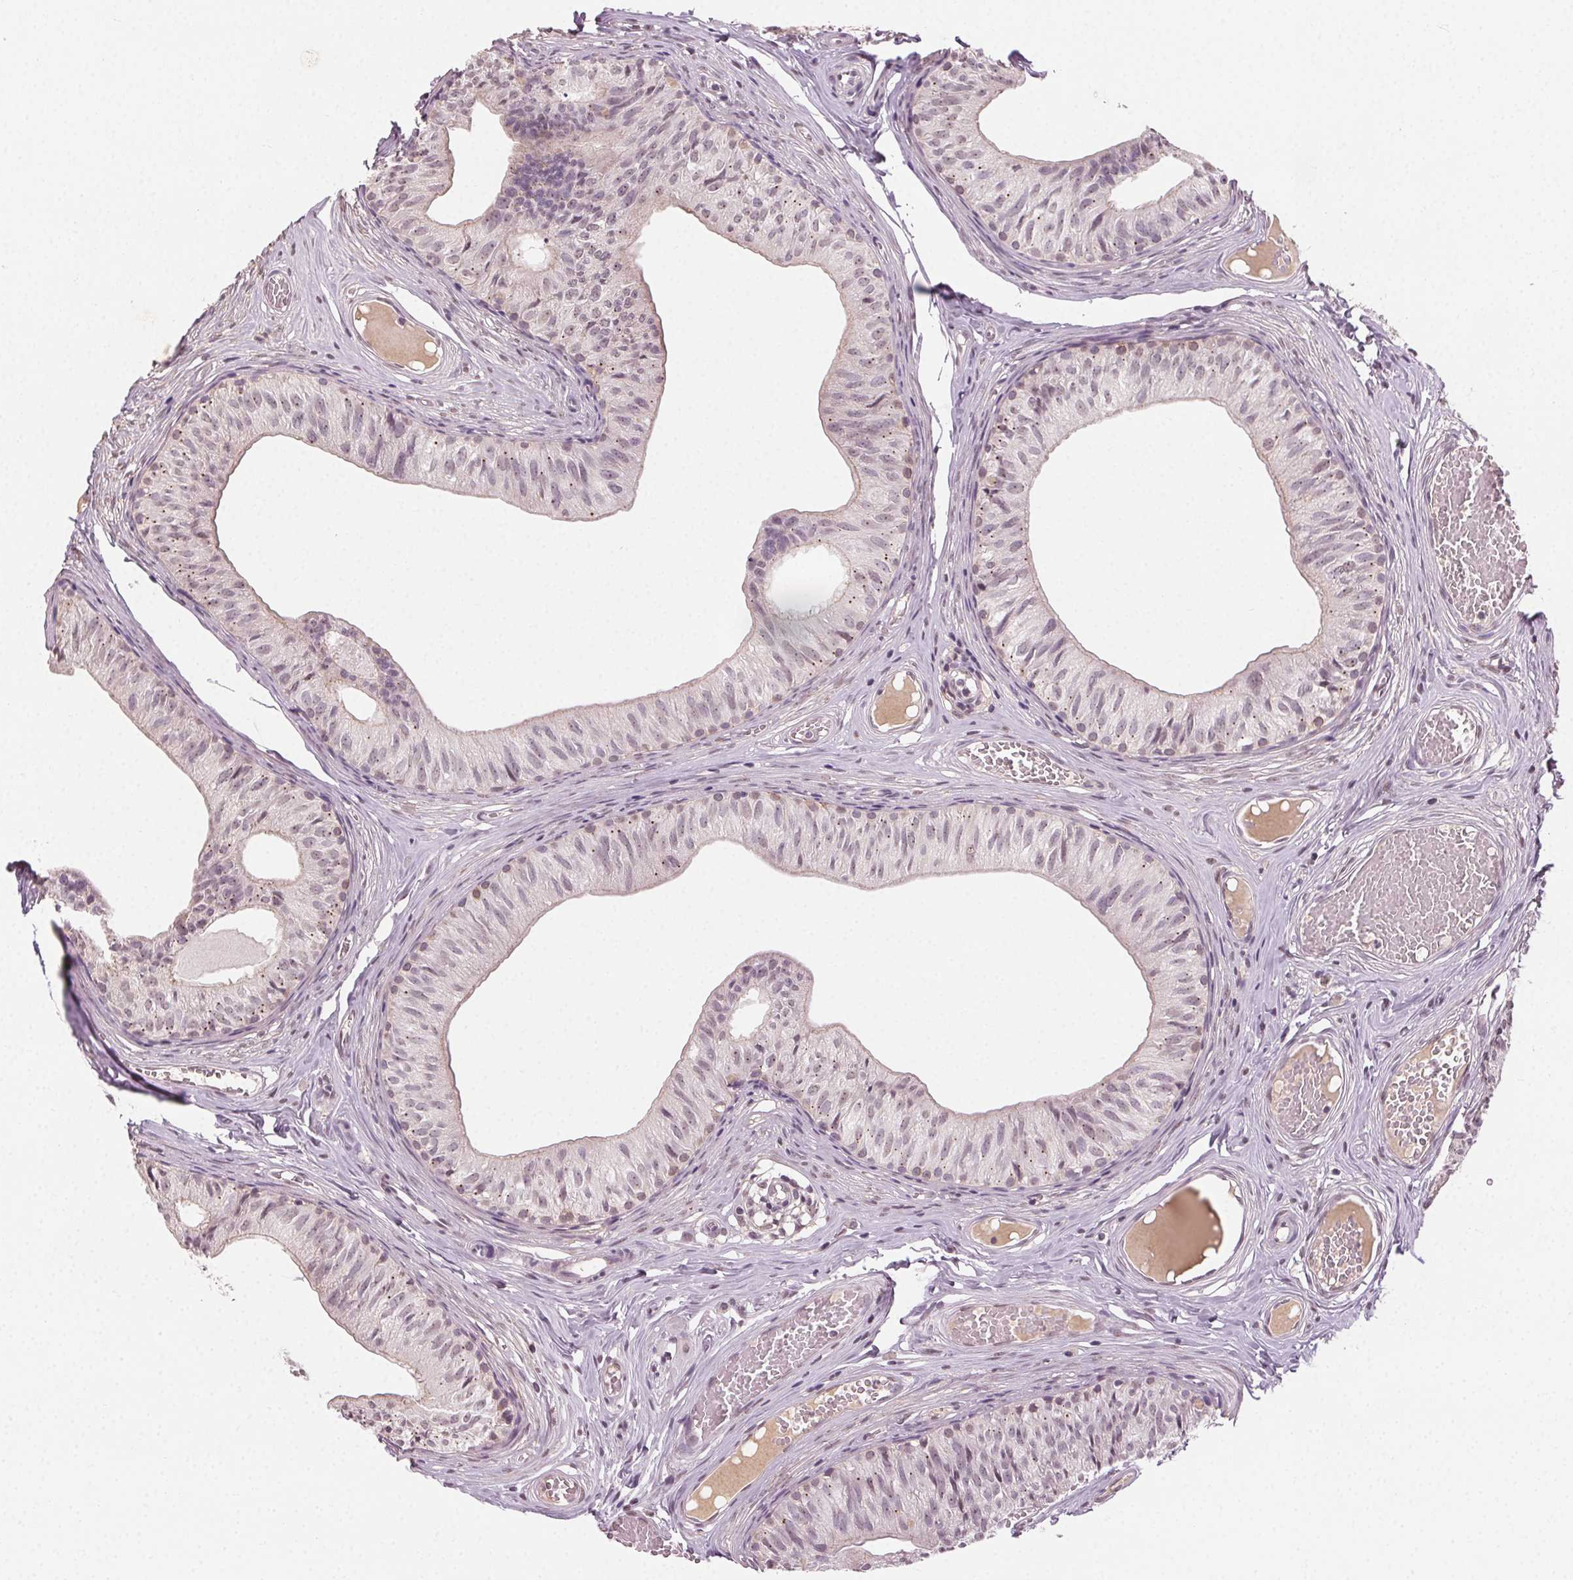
{"staining": {"intensity": "strong", "quantity": "<25%", "location": "cytoplasmic/membranous"}, "tissue": "epididymis", "cell_type": "Glandular cells", "image_type": "normal", "snomed": [{"axis": "morphology", "description": "Normal tissue, NOS"}, {"axis": "topography", "description": "Epididymis"}], "caption": "Protein analysis of normal epididymis exhibits strong cytoplasmic/membranous positivity in about <25% of glandular cells. The protein is shown in brown color, while the nuclei are stained blue.", "gene": "TUB", "patient": {"sex": "male", "age": 25}}